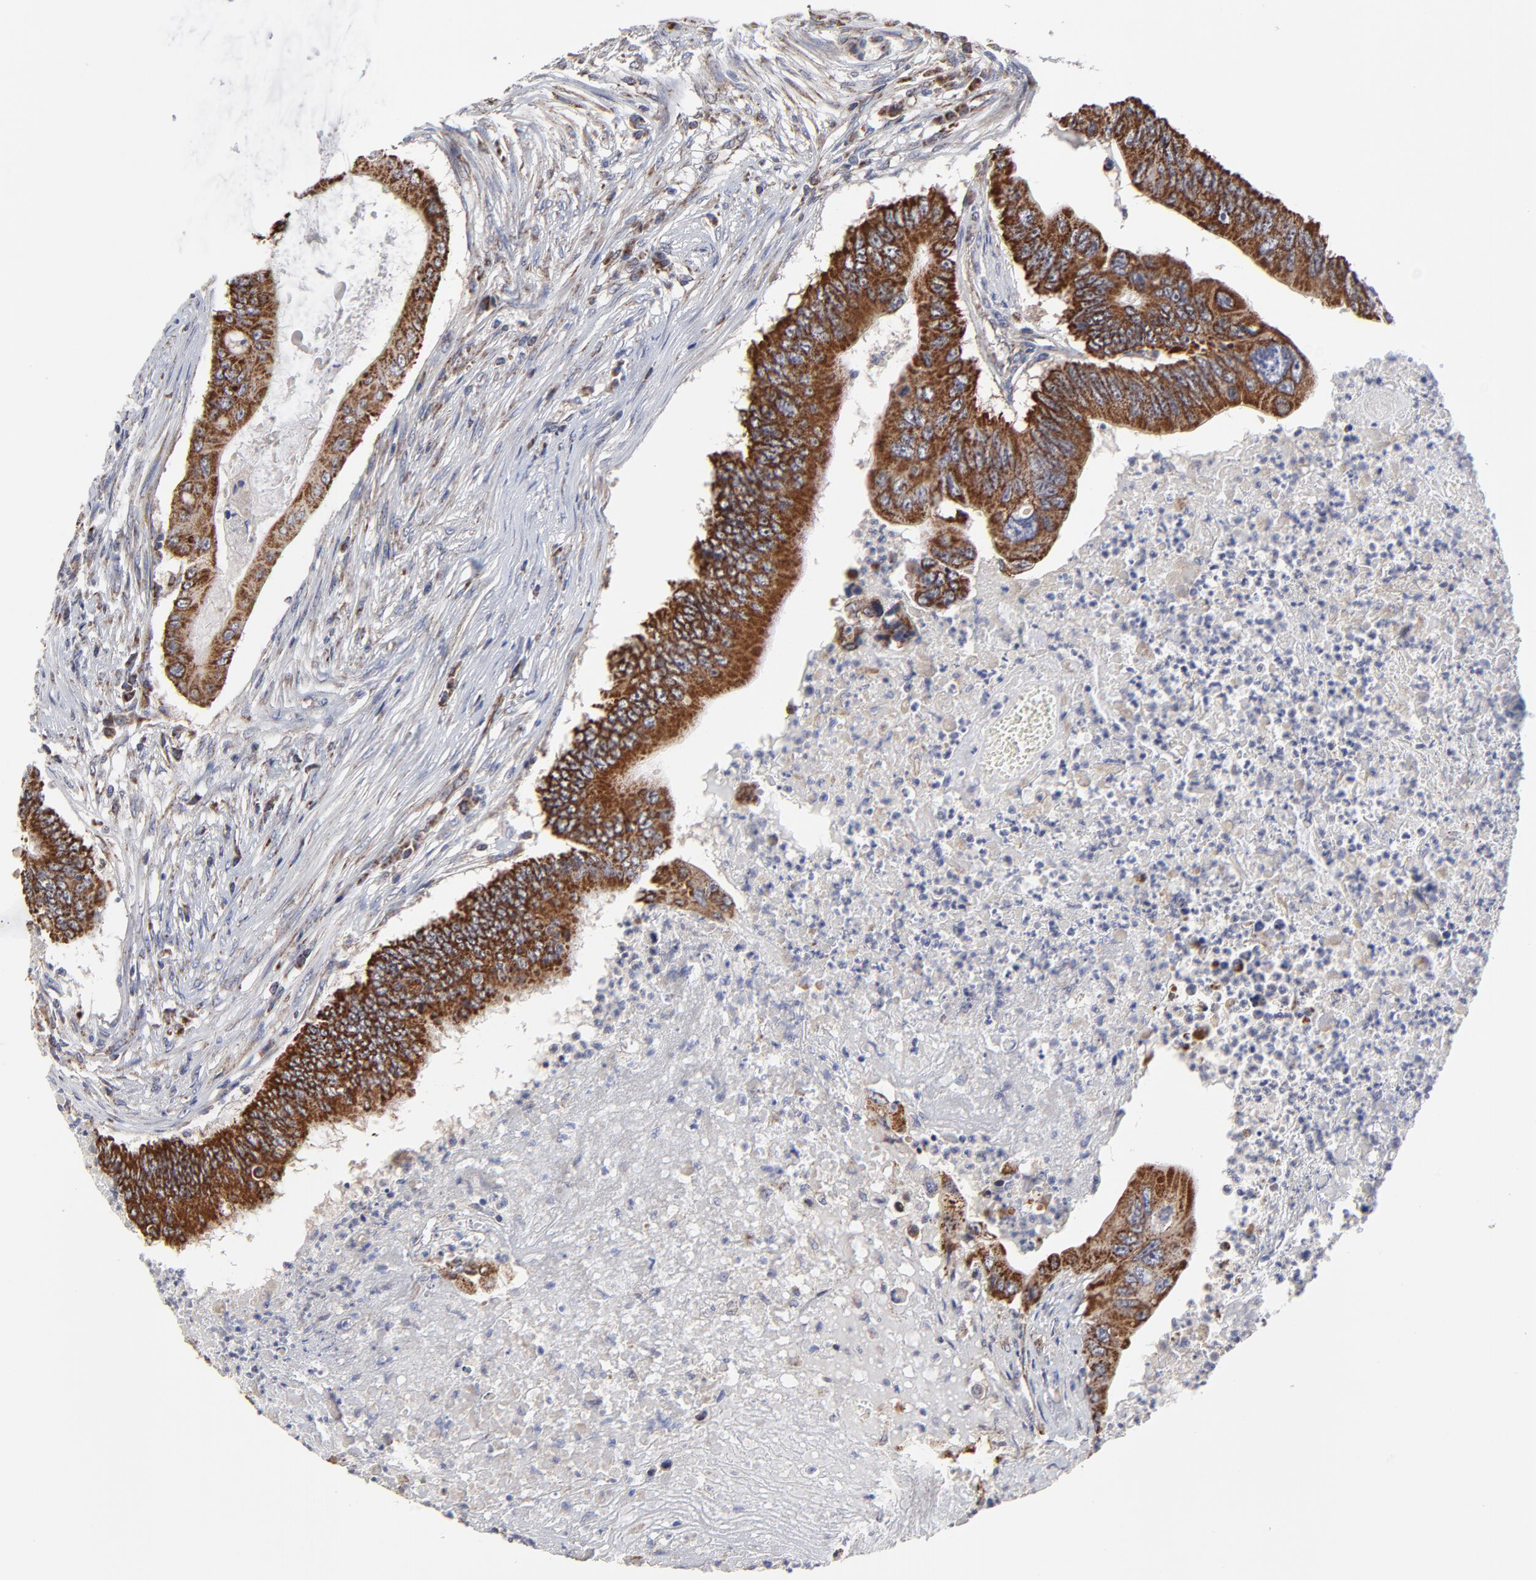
{"staining": {"intensity": "strong", "quantity": ">75%", "location": "cytoplasmic/membranous"}, "tissue": "colorectal cancer", "cell_type": "Tumor cells", "image_type": "cancer", "snomed": [{"axis": "morphology", "description": "Adenocarcinoma, NOS"}, {"axis": "topography", "description": "Colon"}], "caption": "Human adenocarcinoma (colorectal) stained for a protein (brown) demonstrates strong cytoplasmic/membranous positive positivity in about >75% of tumor cells.", "gene": "ZNF550", "patient": {"sex": "male", "age": 65}}